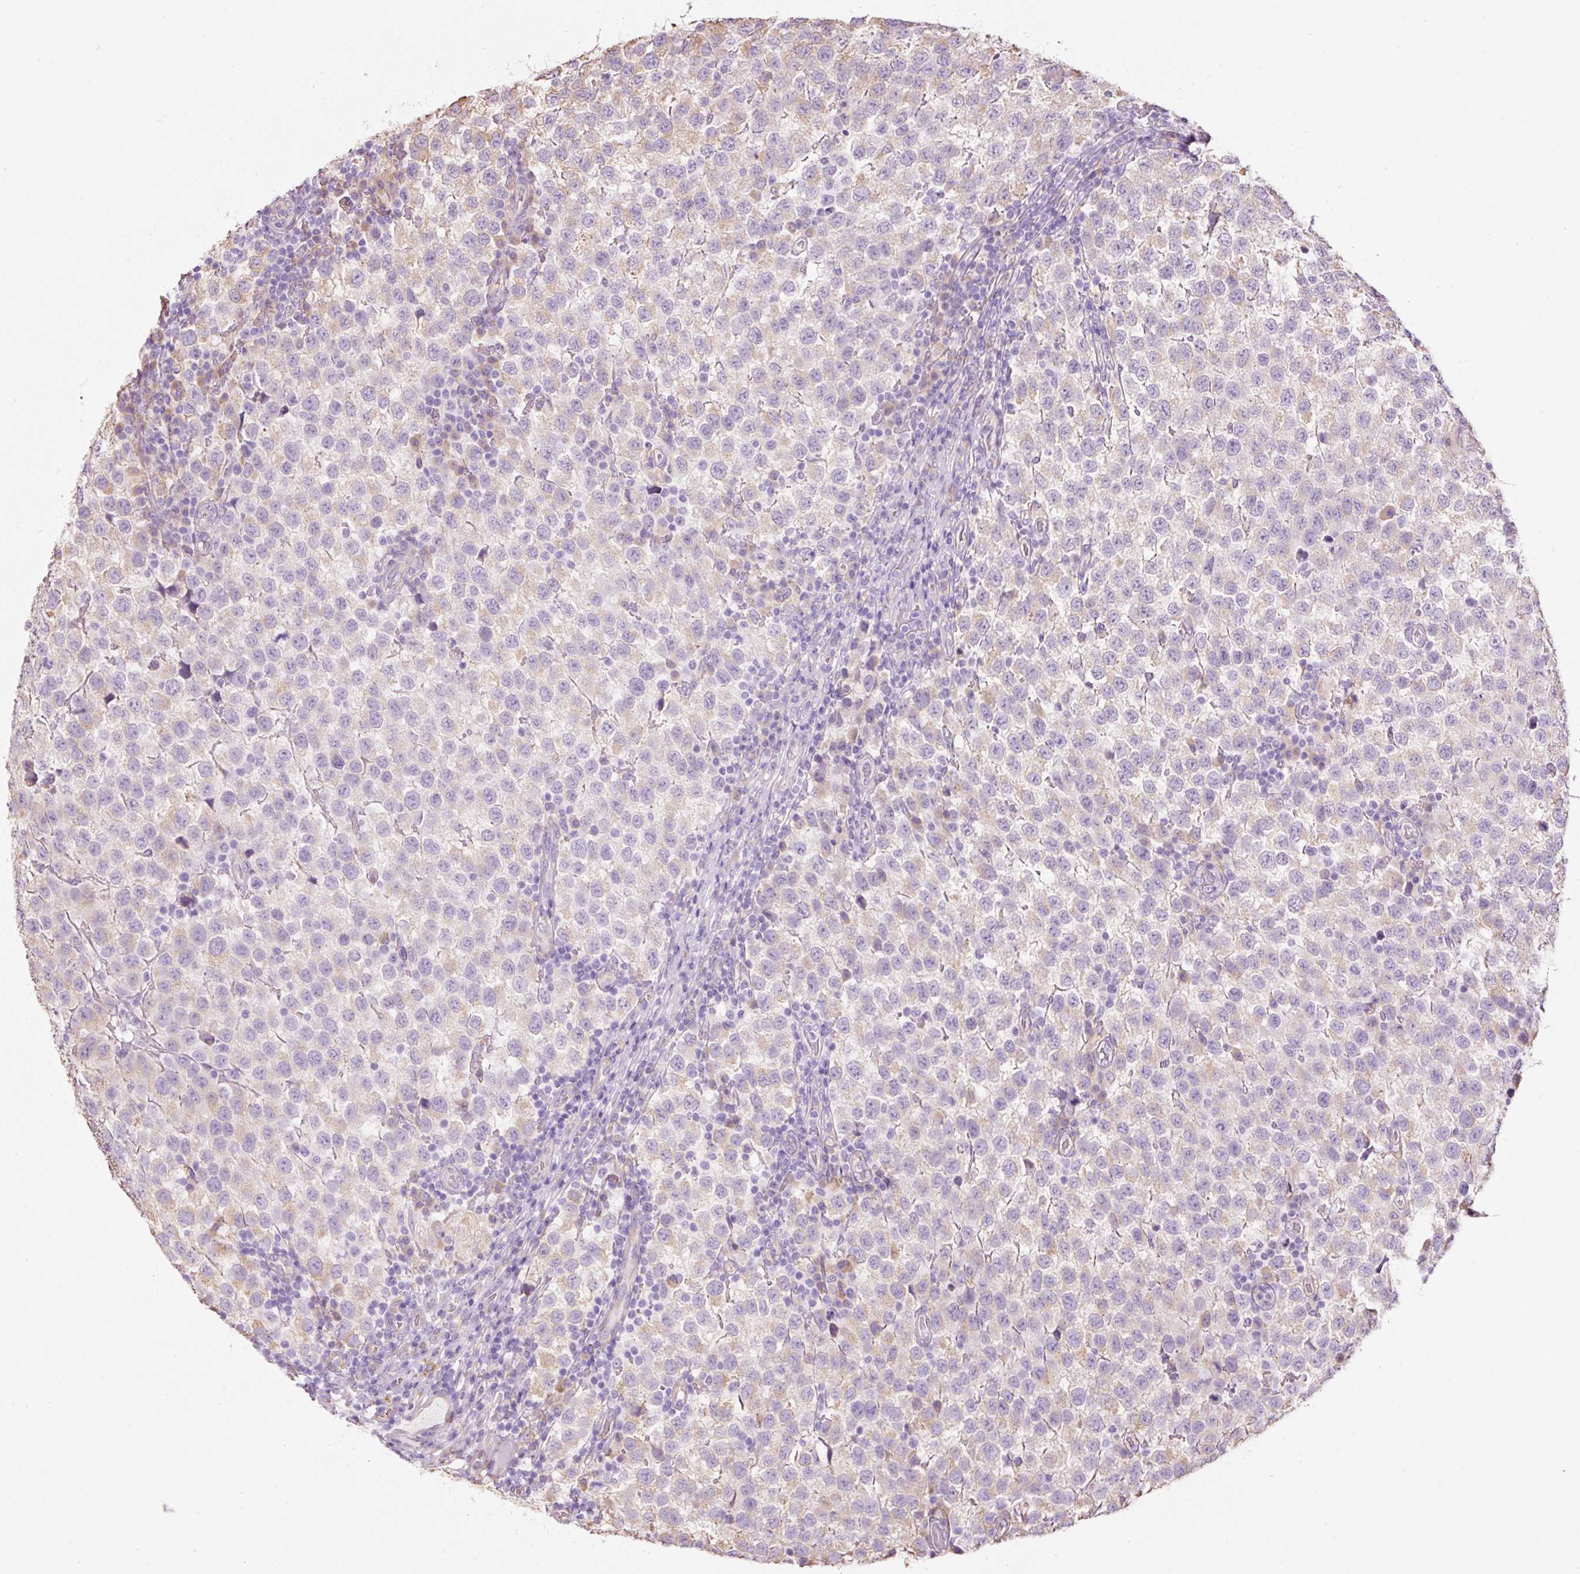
{"staining": {"intensity": "weak", "quantity": "<25%", "location": "cytoplasmic/membranous"}, "tissue": "testis cancer", "cell_type": "Tumor cells", "image_type": "cancer", "snomed": [{"axis": "morphology", "description": "Seminoma, NOS"}, {"axis": "topography", "description": "Testis"}], "caption": "Immunohistochemistry (IHC) of human testis cancer demonstrates no positivity in tumor cells.", "gene": "GCG", "patient": {"sex": "male", "age": 34}}